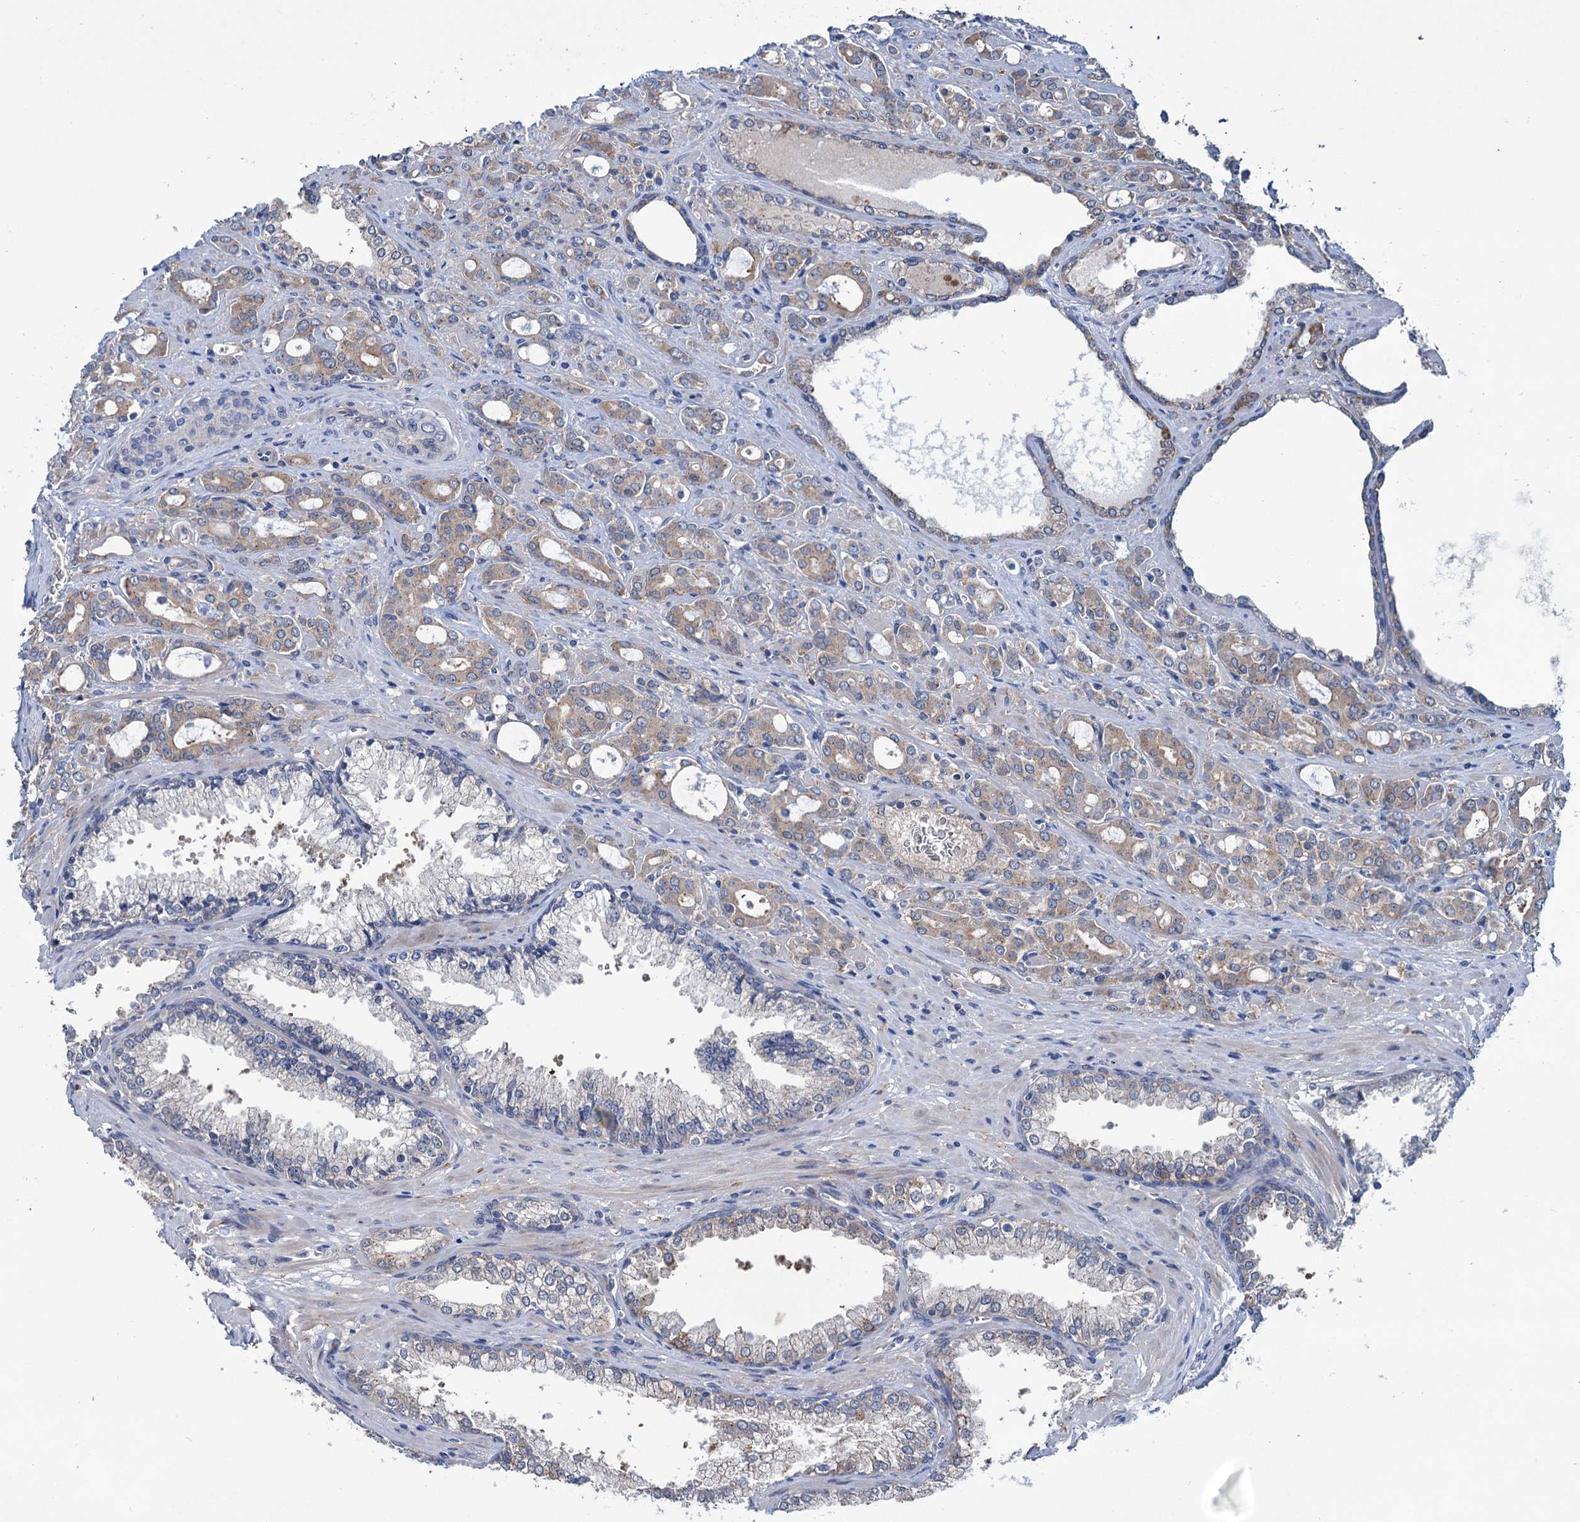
{"staining": {"intensity": "moderate", "quantity": "25%-75%", "location": "cytoplasmic/membranous"}, "tissue": "prostate cancer", "cell_type": "Tumor cells", "image_type": "cancer", "snomed": [{"axis": "morphology", "description": "Adenocarcinoma, High grade"}, {"axis": "topography", "description": "Prostate"}], "caption": "Tumor cells reveal medium levels of moderate cytoplasmic/membranous staining in about 25%-75% of cells in human prostate high-grade adenocarcinoma.", "gene": "EYA4", "patient": {"sex": "male", "age": 72}}